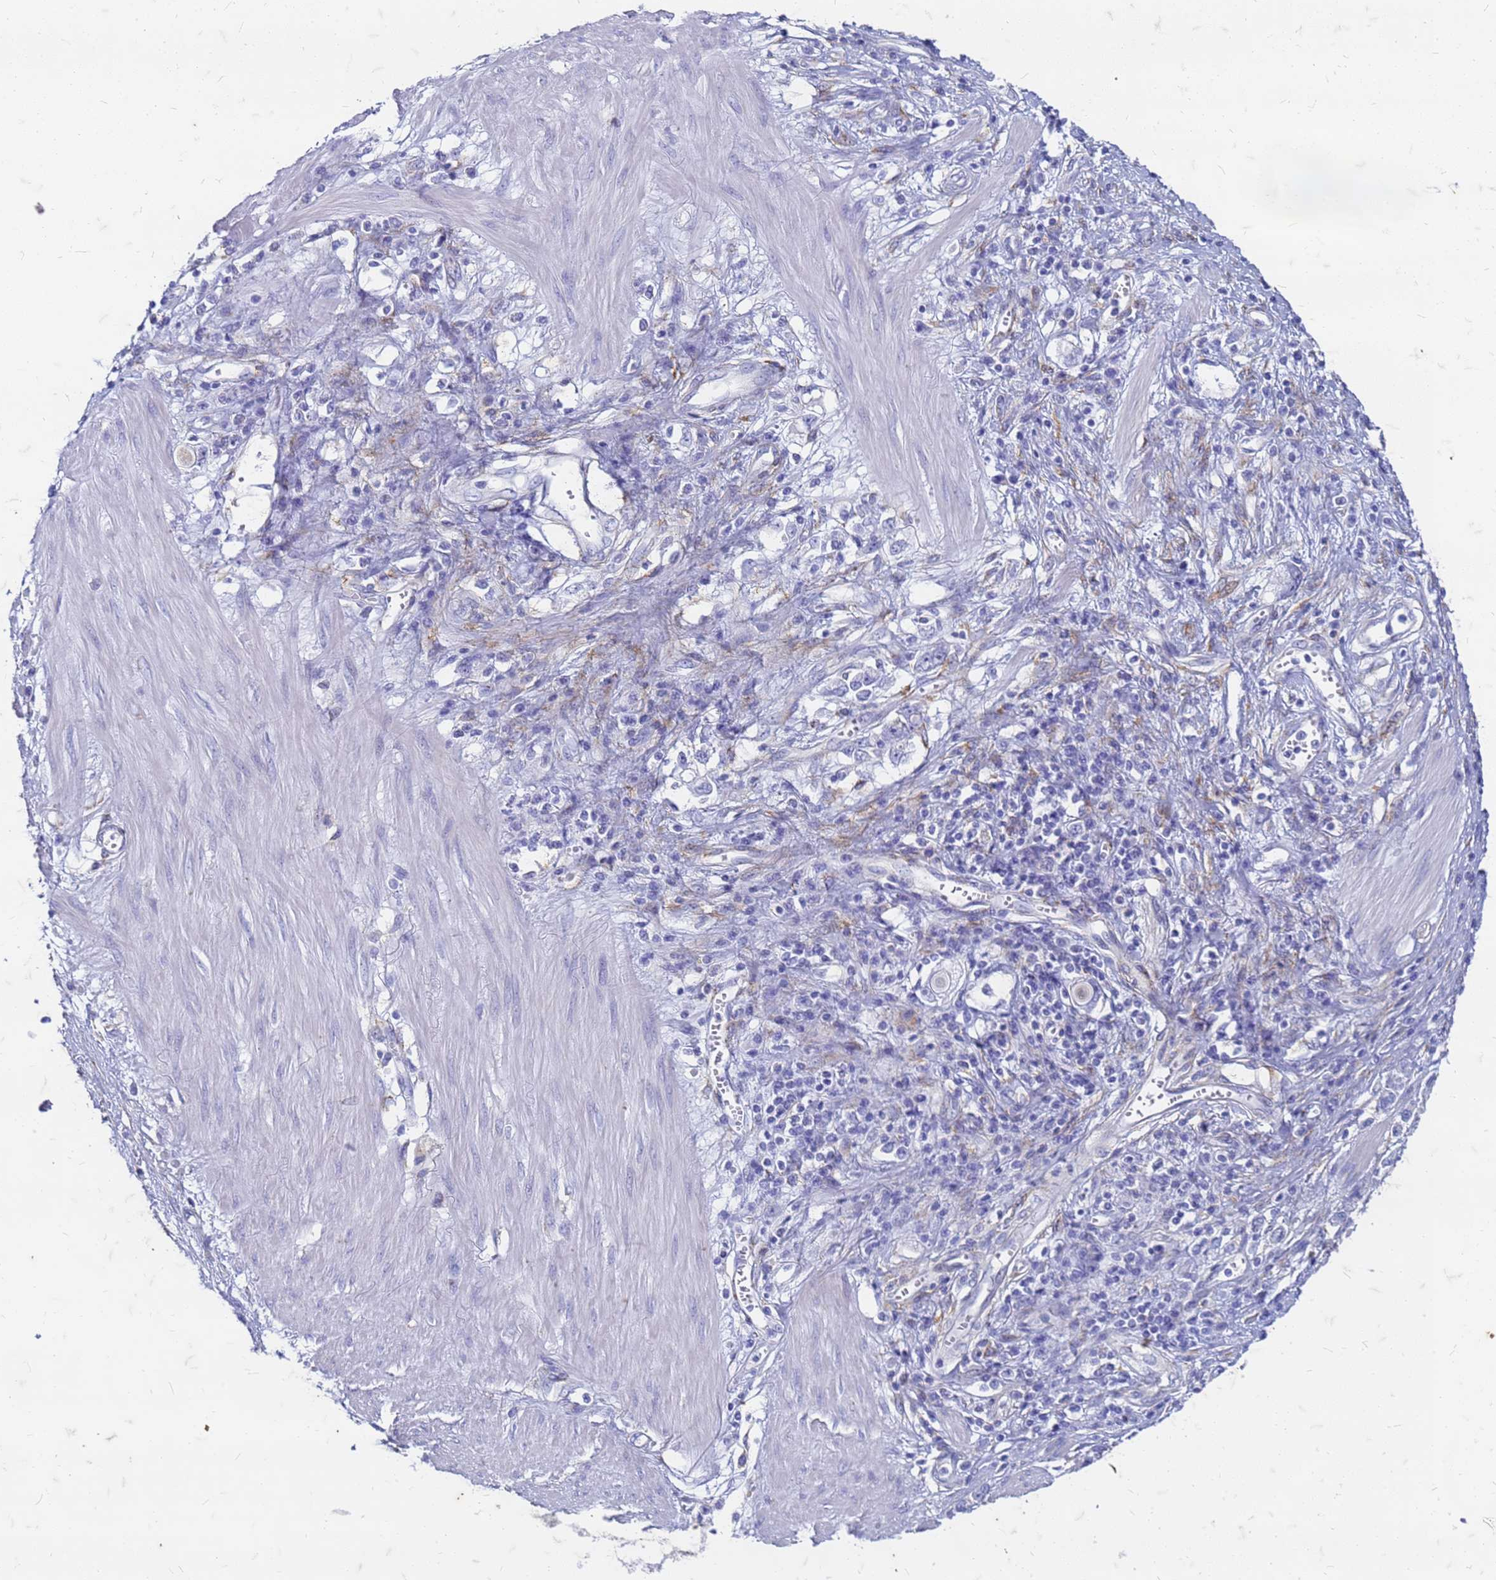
{"staining": {"intensity": "negative", "quantity": "none", "location": "none"}, "tissue": "stomach cancer", "cell_type": "Tumor cells", "image_type": "cancer", "snomed": [{"axis": "morphology", "description": "Adenocarcinoma, NOS"}, {"axis": "topography", "description": "Stomach"}], "caption": "A micrograph of stomach adenocarcinoma stained for a protein demonstrates no brown staining in tumor cells. (DAB (3,3'-diaminobenzidine) immunohistochemistry (IHC) visualized using brightfield microscopy, high magnification).", "gene": "TRIM64B", "patient": {"sex": "female", "age": 76}}